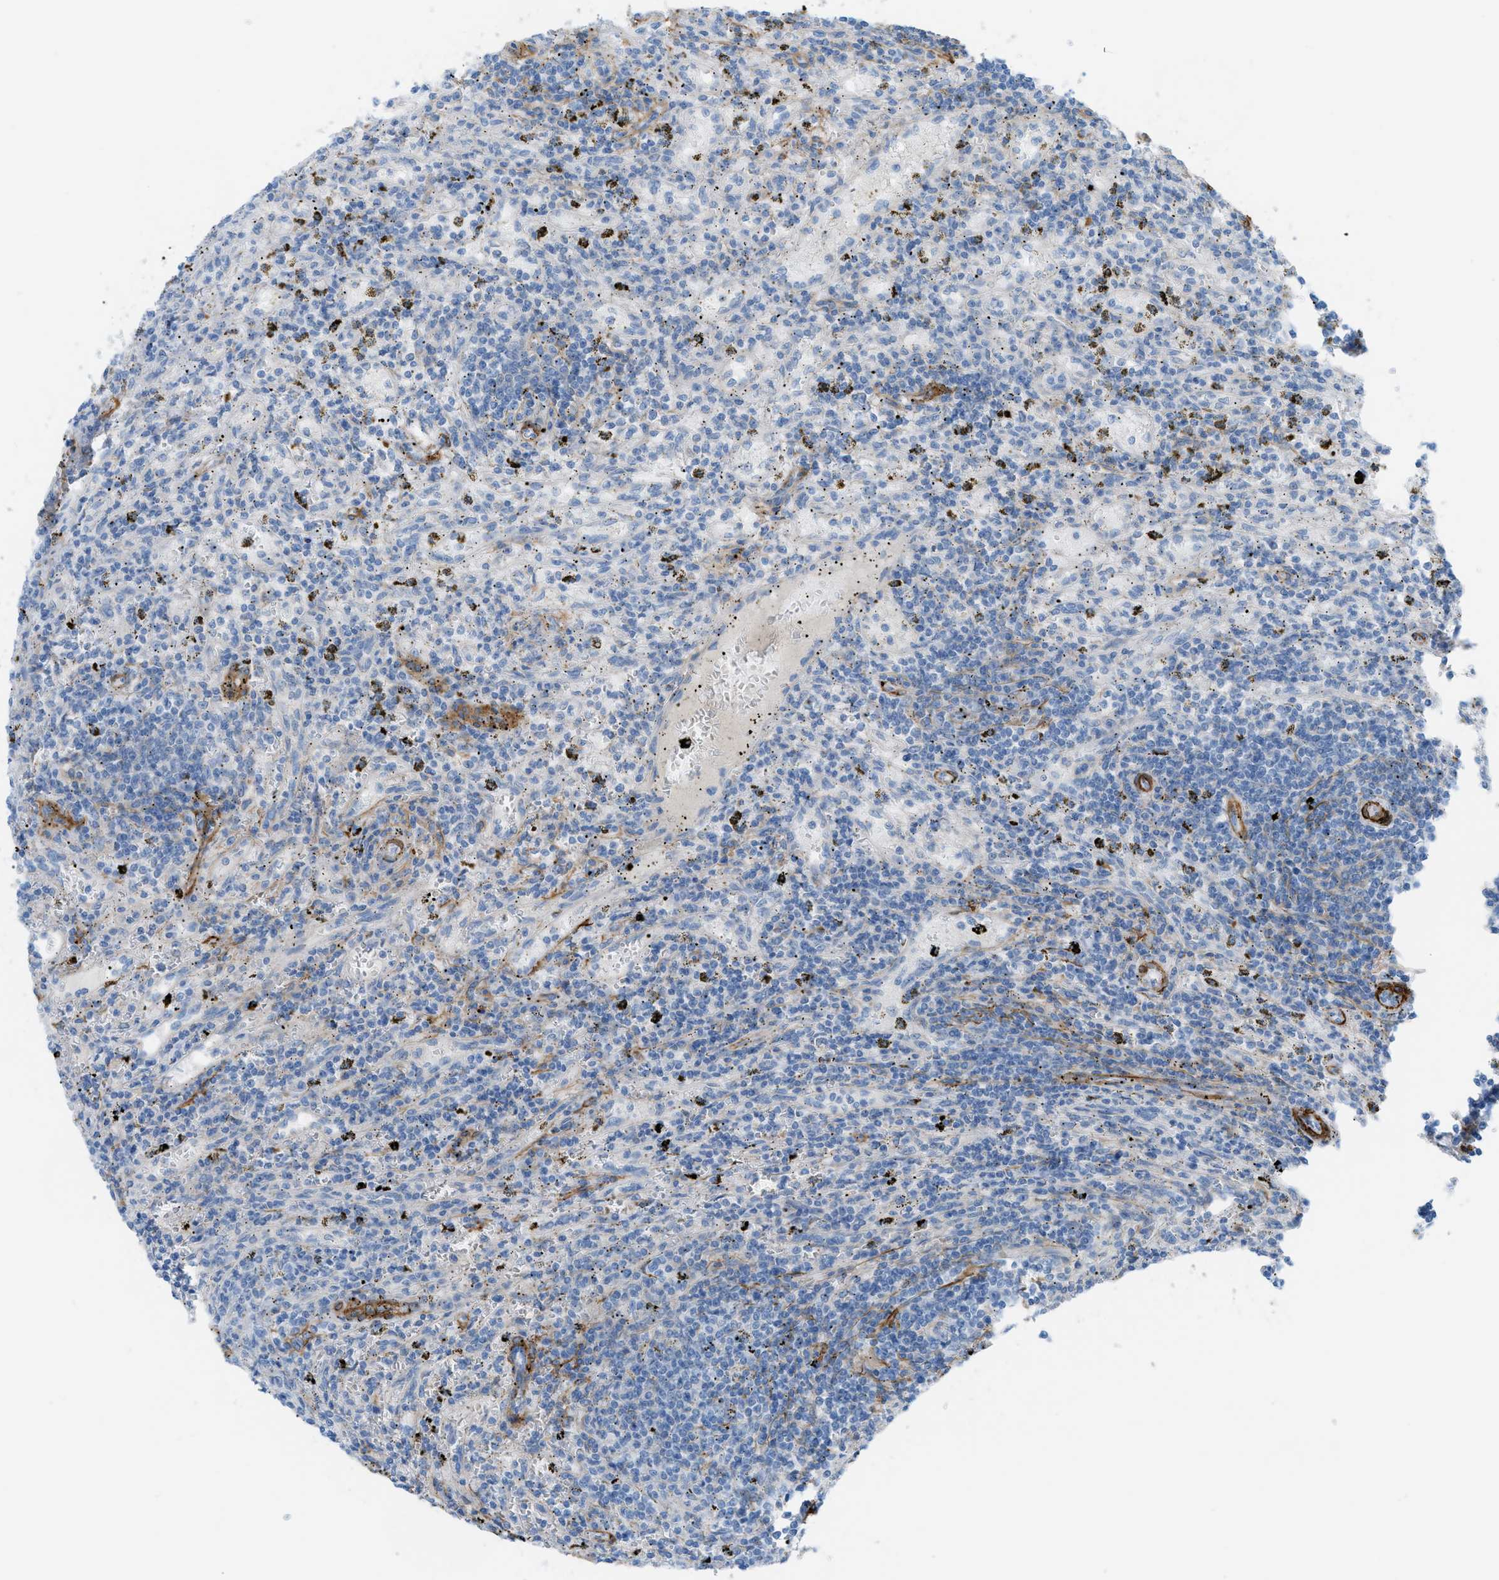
{"staining": {"intensity": "negative", "quantity": "none", "location": "none"}, "tissue": "lymphoma", "cell_type": "Tumor cells", "image_type": "cancer", "snomed": [{"axis": "morphology", "description": "Malignant lymphoma, non-Hodgkin's type, Low grade"}, {"axis": "topography", "description": "Spleen"}], "caption": "The immunohistochemistry image has no significant positivity in tumor cells of lymphoma tissue.", "gene": "MYH11", "patient": {"sex": "male", "age": 76}}